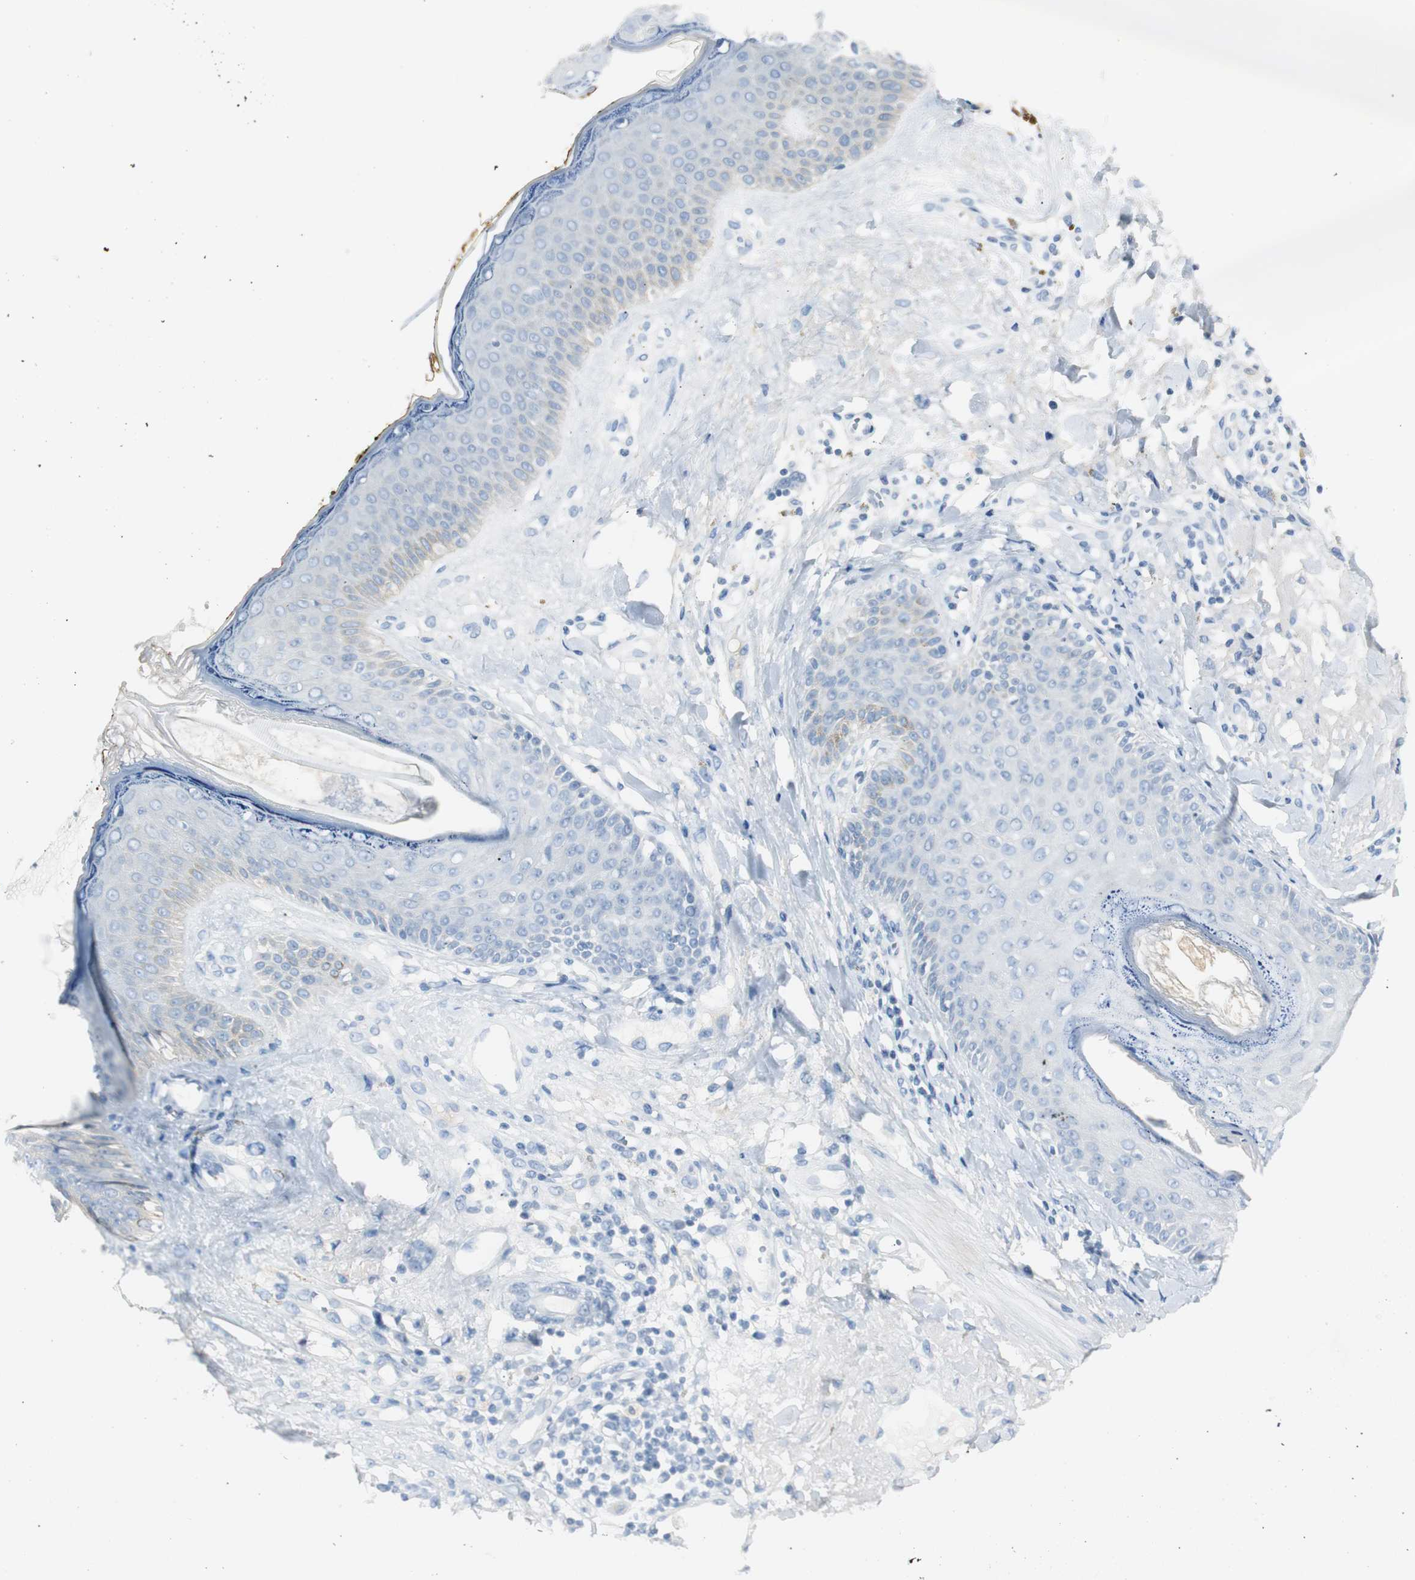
{"staining": {"intensity": "negative", "quantity": "none", "location": "none"}, "tissue": "skin cancer", "cell_type": "Tumor cells", "image_type": "cancer", "snomed": [{"axis": "morphology", "description": "Basal cell carcinoma"}, {"axis": "topography", "description": "Skin"}], "caption": "This is an IHC photomicrograph of skin cancer. There is no expression in tumor cells.", "gene": "LRP2", "patient": {"sex": "male", "age": 84}}